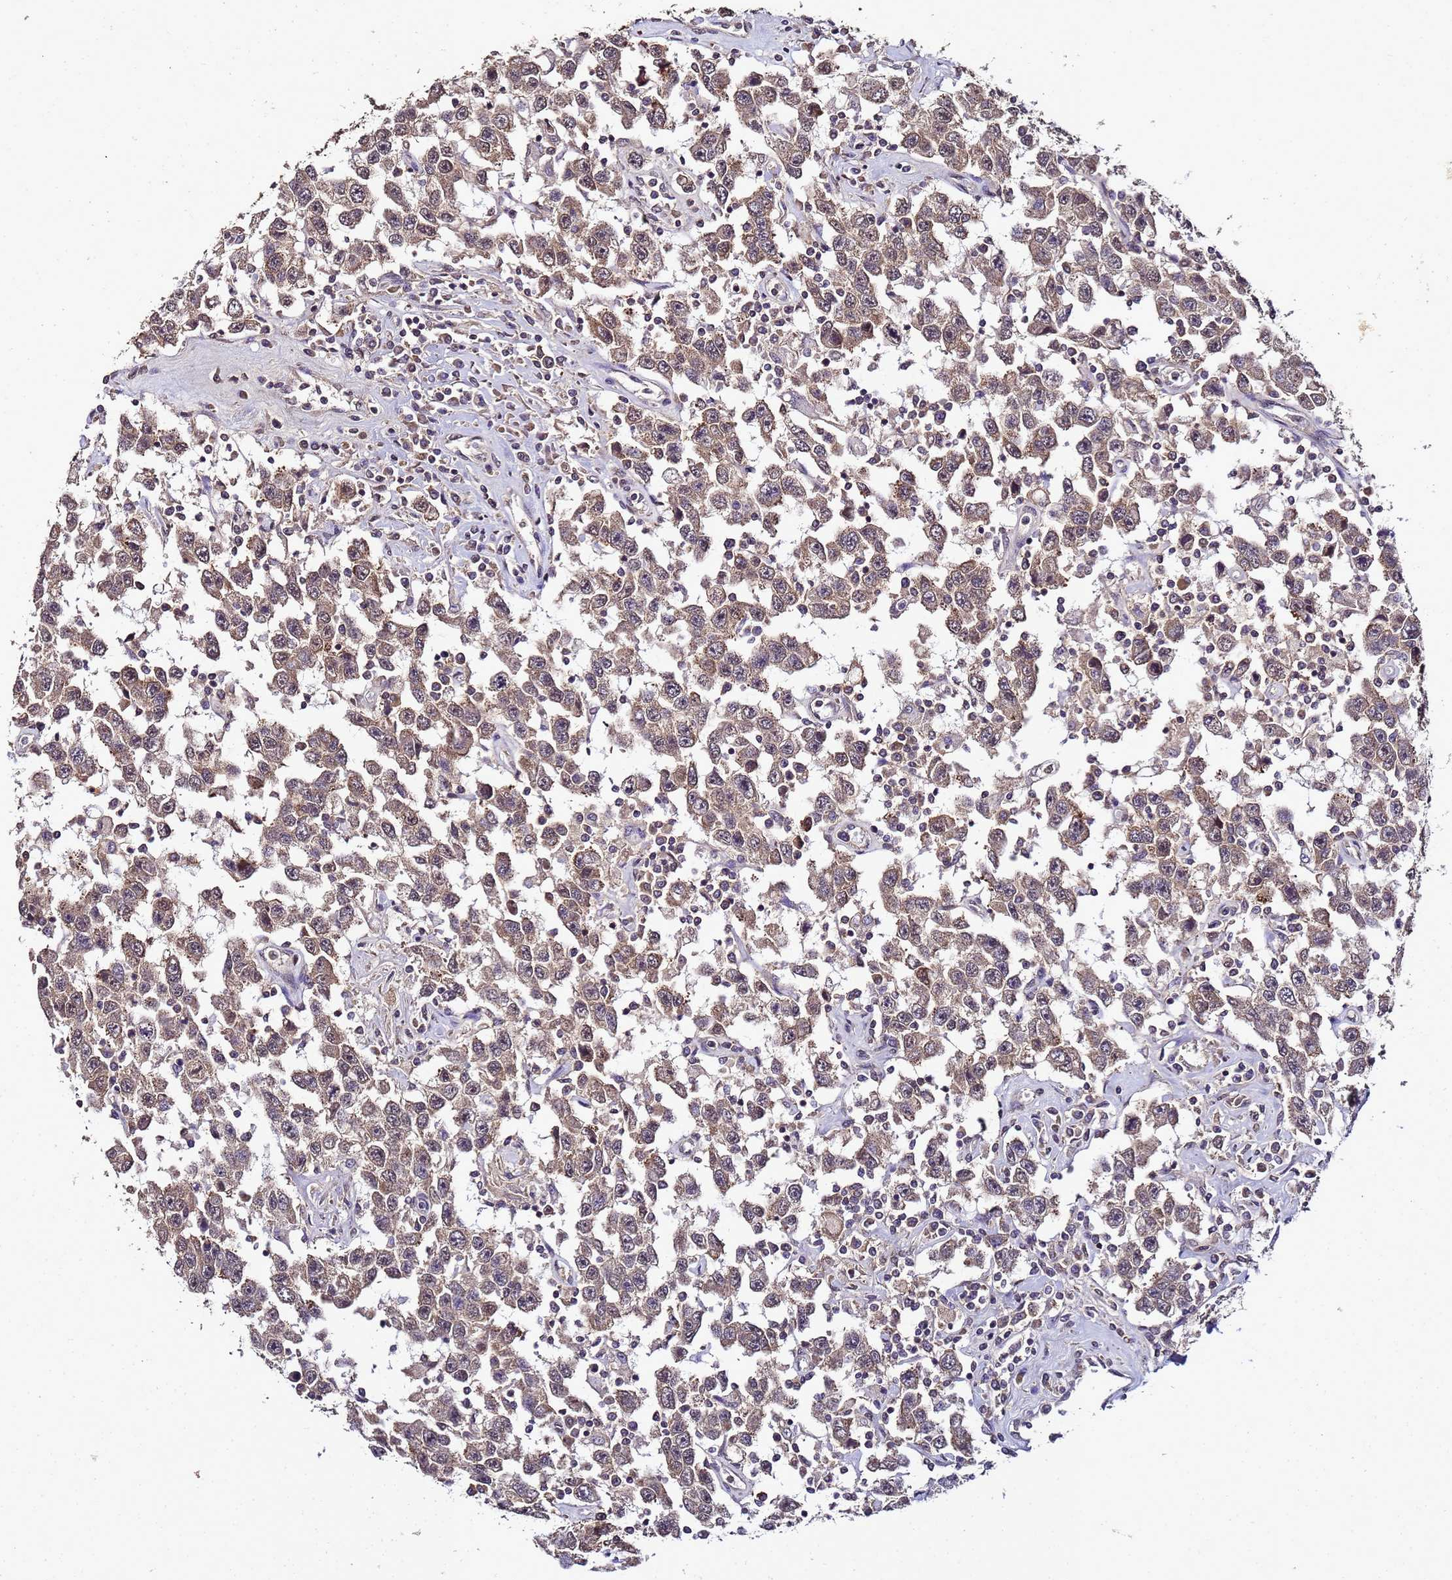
{"staining": {"intensity": "moderate", "quantity": ">75%", "location": "cytoplasmic/membranous"}, "tissue": "testis cancer", "cell_type": "Tumor cells", "image_type": "cancer", "snomed": [{"axis": "morphology", "description": "Seminoma, NOS"}, {"axis": "topography", "description": "Testis"}], "caption": "Seminoma (testis) stained with immunohistochemistry shows moderate cytoplasmic/membranous staining in approximately >75% of tumor cells.", "gene": "ANKRD17", "patient": {"sex": "male", "age": 41}}